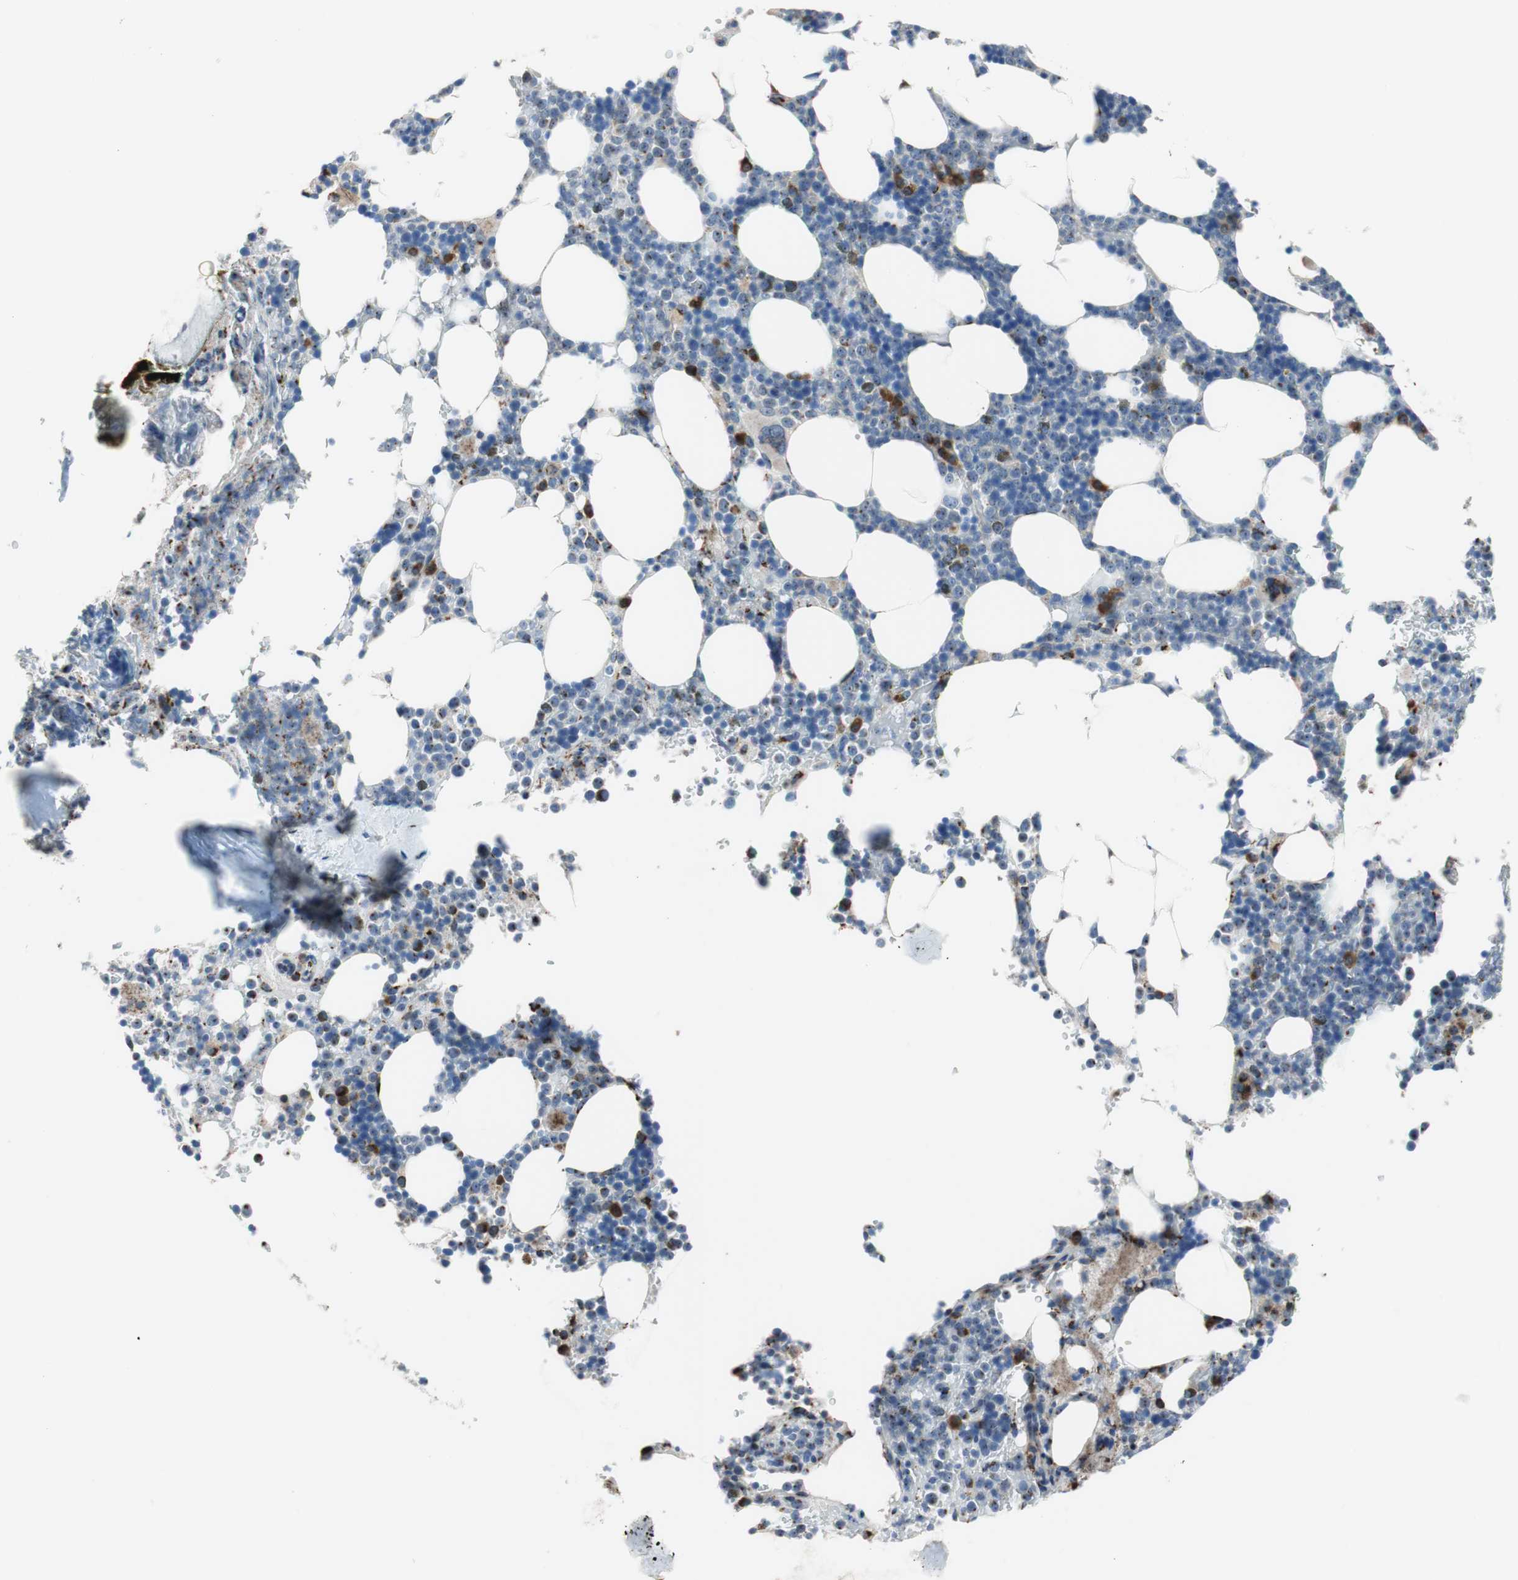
{"staining": {"intensity": "moderate", "quantity": "<25%", "location": "cytoplasmic/membranous"}, "tissue": "bone marrow", "cell_type": "Hematopoietic cells", "image_type": "normal", "snomed": [{"axis": "morphology", "description": "Normal tissue, NOS"}, {"axis": "topography", "description": "Bone marrow"}], "caption": "Immunohistochemical staining of unremarkable bone marrow displays <25% levels of moderate cytoplasmic/membranous protein expression in approximately <25% of hematopoietic cells.", "gene": "TMED7", "patient": {"sex": "female", "age": 73}}